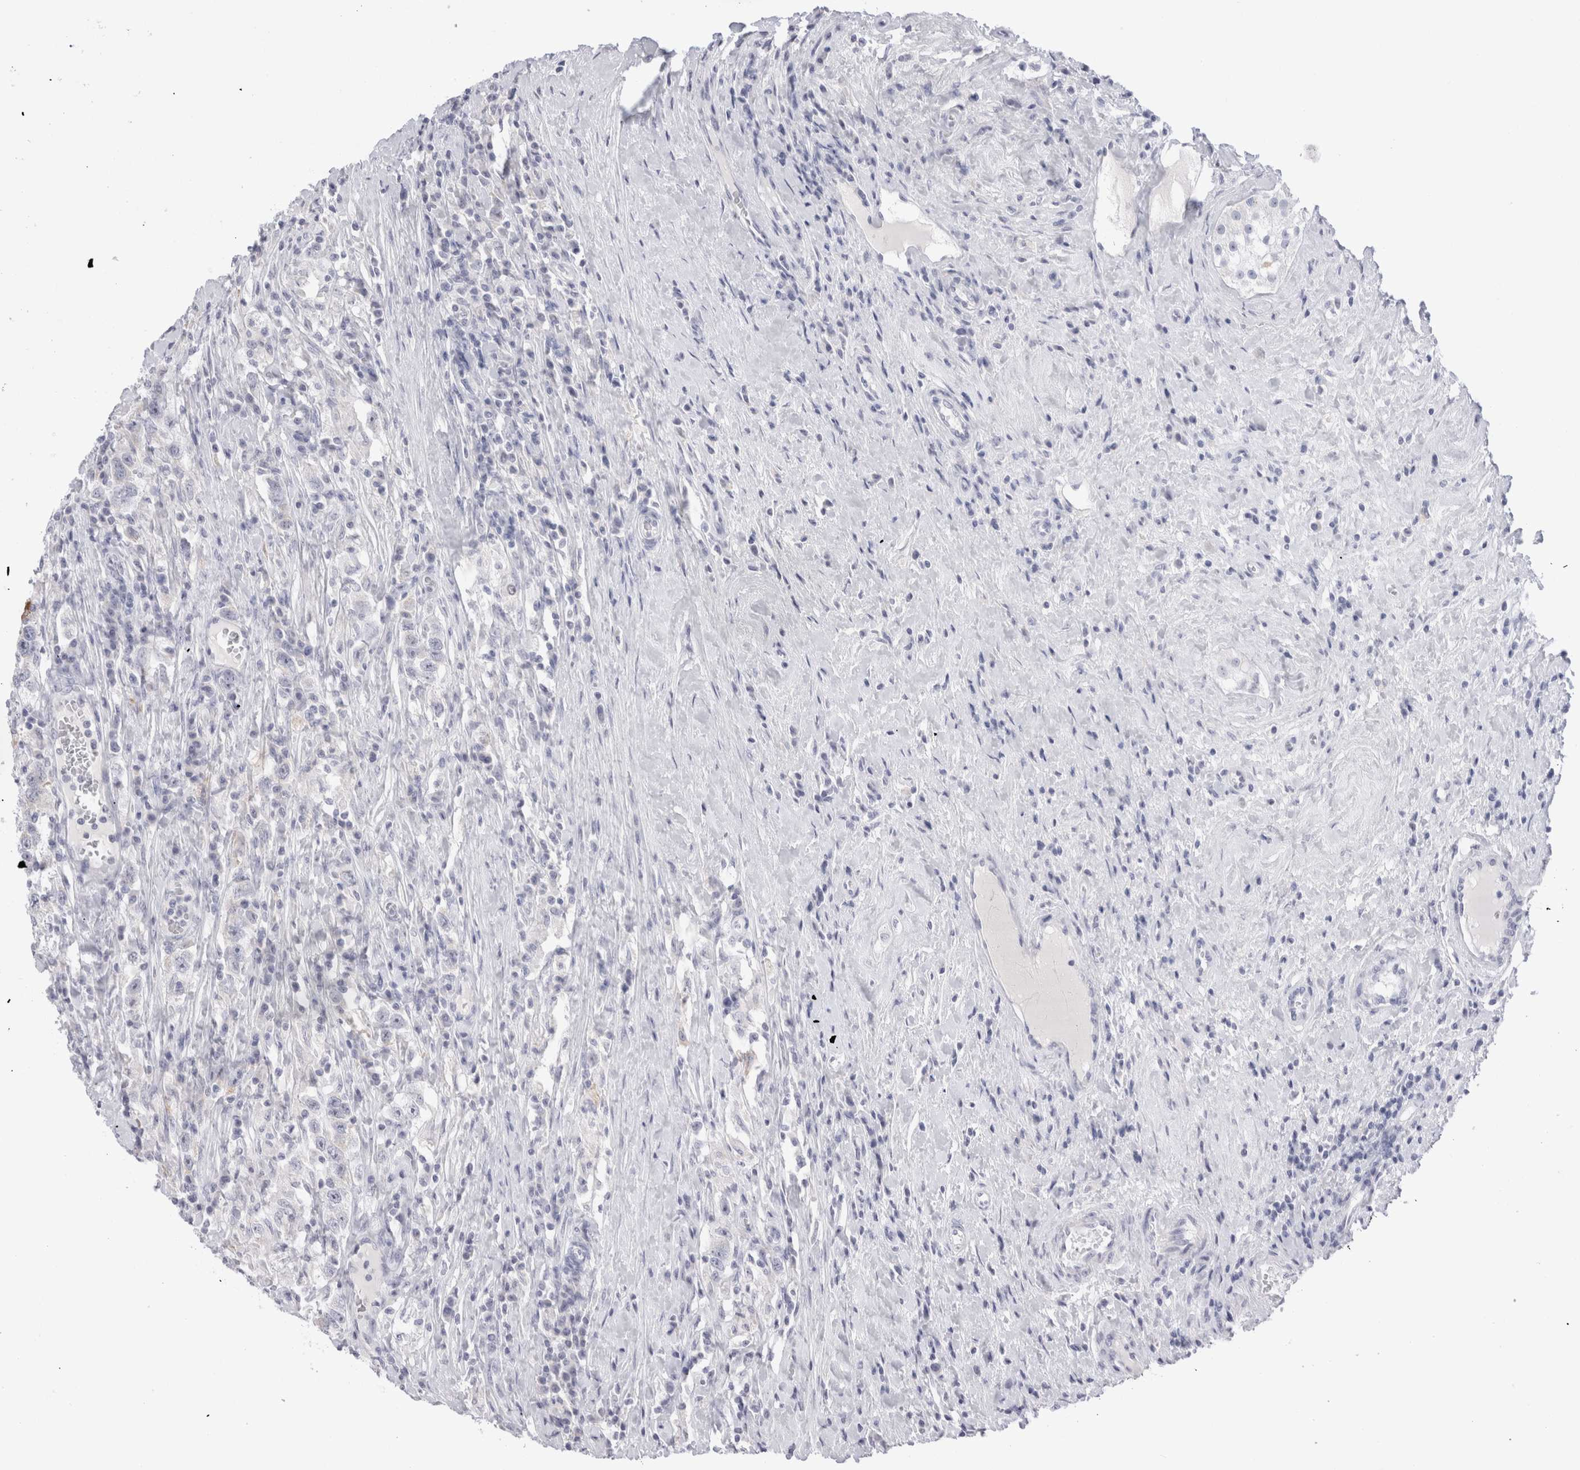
{"staining": {"intensity": "negative", "quantity": "none", "location": "none"}, "tissue": "testis cancer", "cell_type": "Tumor cells", "image_type": "cancer", "snomed": [{"axis": "morphology", "description": "Seminoma, NOS"}, {"axis": "topography", "description": "Testis"}], "caption": "There is no significant expression in tumor cells of testis seminoma.", "gene": "MUC15", "patient": {"sex": "male", "age": 41}}